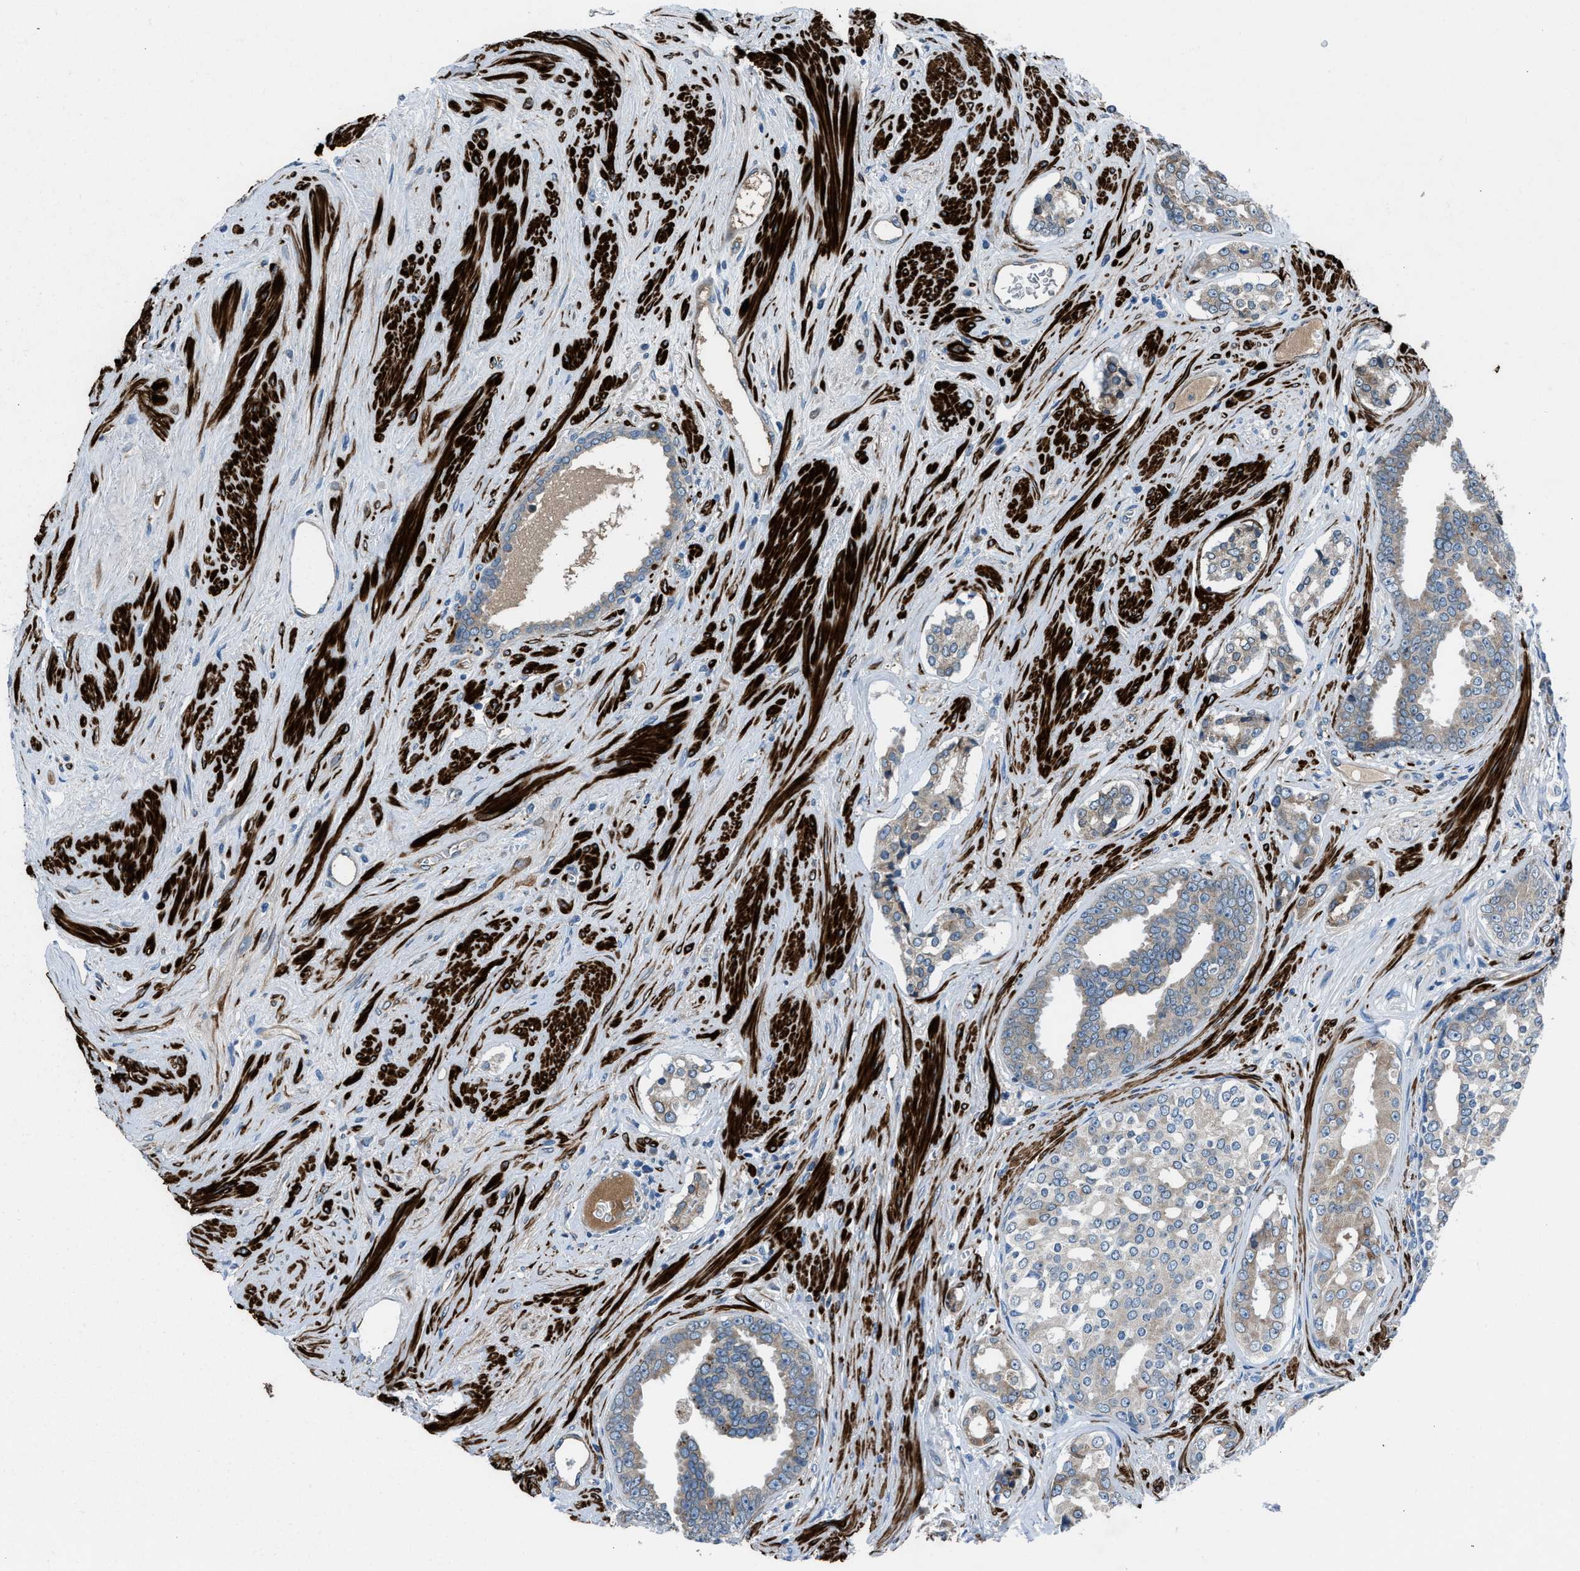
{"staining": {"intensity": "weak", "quantity": "25%-75%", "location": "cytoplasmic/membranous"}, "tissue": "prostate cancer", "cell_type": "Tumor cells", "image_type": "cancer", "snomed": [{"axis": "morphology", "description": "Adenocarcinoma, High grade"}, {"axis": "topography", "description": "Prostate"}], "caption": "Human prostate high-grade adenocarcinoma stained with a protein marker reveals weak staining in tumor cells.", "gene": "LMBR1", "patient": {"sex": "male", "age": 71}}